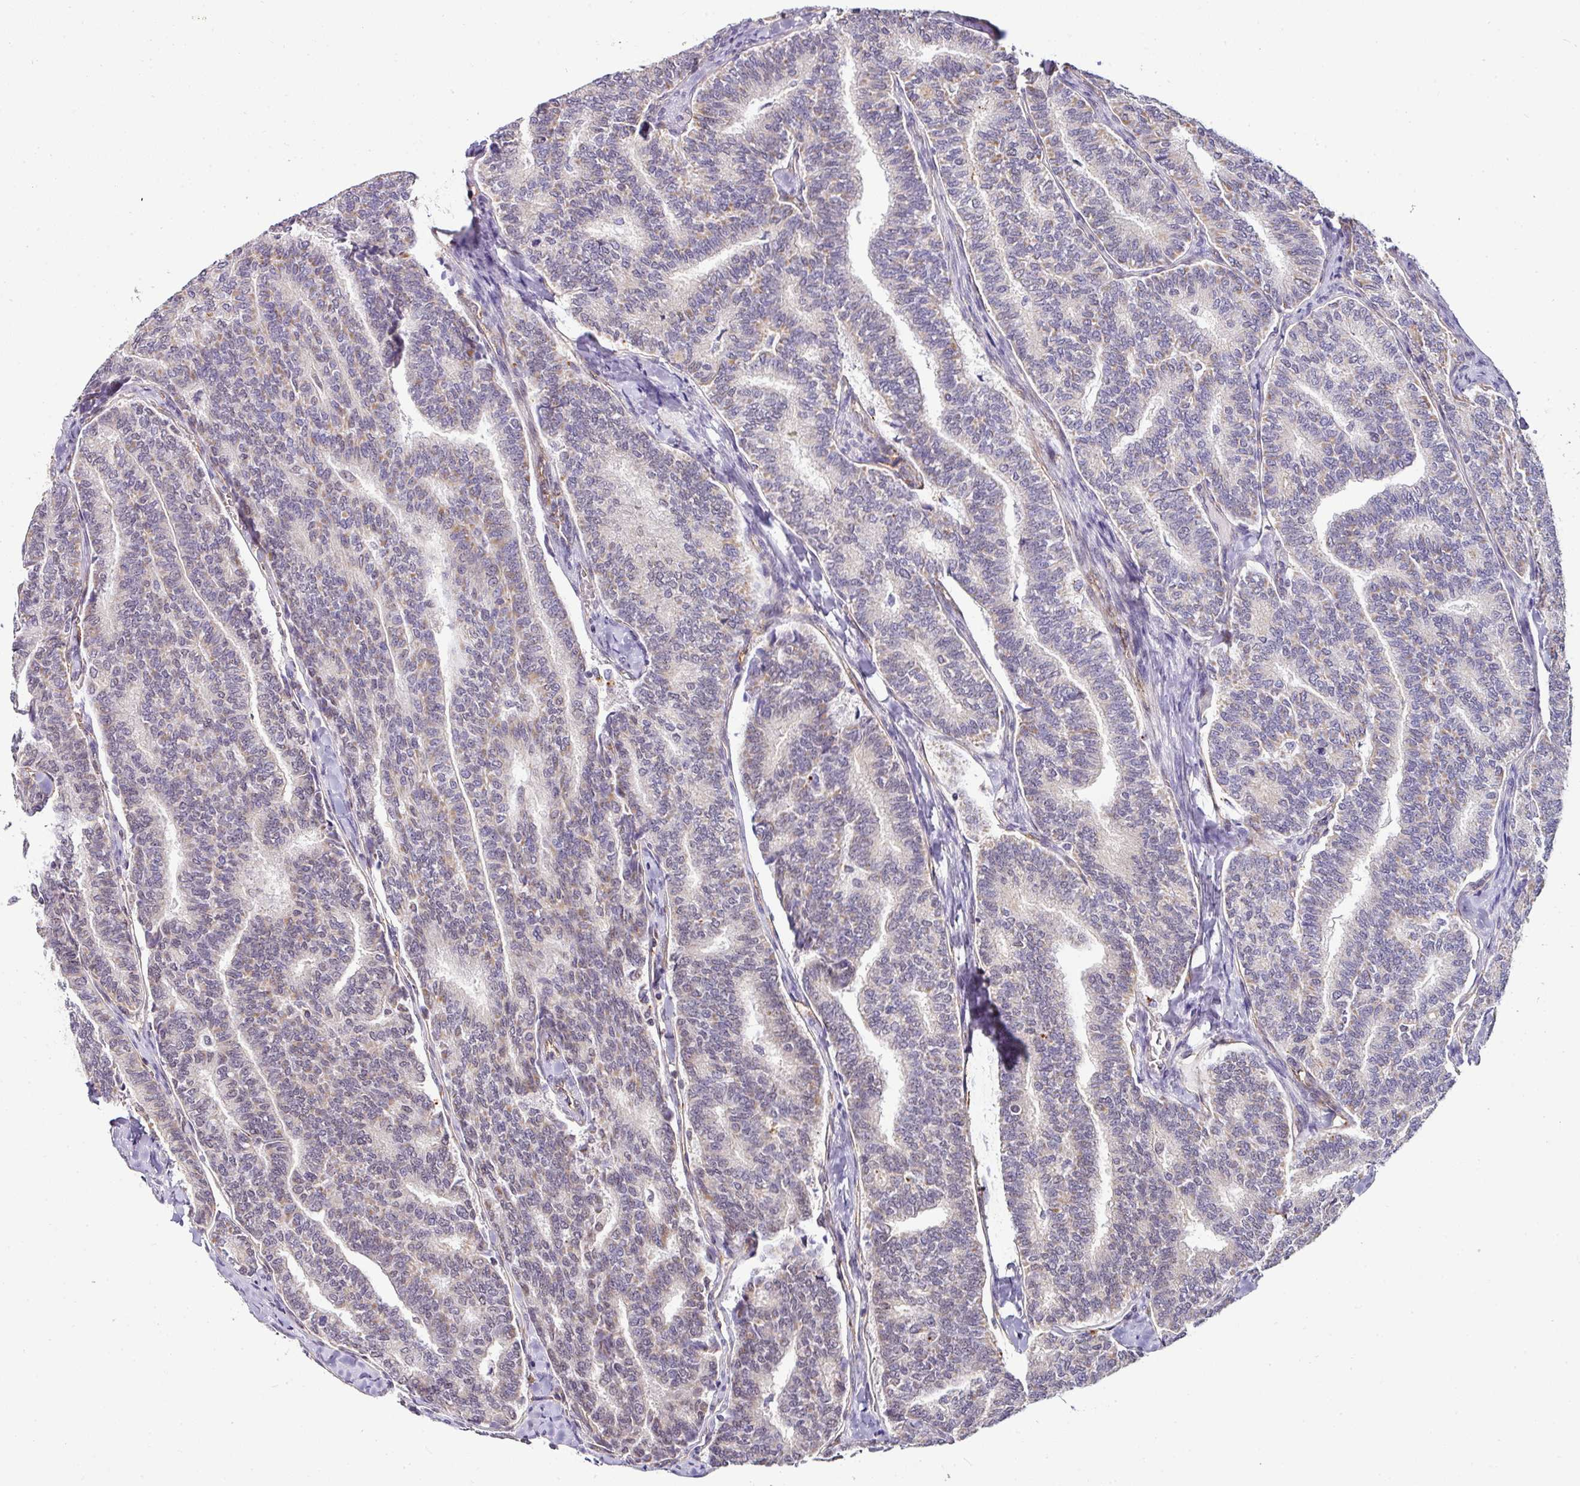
{"staining": {"intensity": "weak", "quantity": "25%-75%", "location": "cytoplasmic/membranous"}, "tissue": "thyroid cancer", "cell_type": "Tumor cells", "image_type": "cancer", "snomed": [{"axis": "morphology", "description": "Papillary adenocarcinoma, NOS"}, {"axis": "topography", "description": "Thyroid gland"}], "caption": "Thyroid papillary adenocarcinoma stained for a protein exhibits weak cytoplasmic/membranous positivity in tumor cells. (Stains: DAB in brown, nuclei in blue, Microscopy: brightfield microscopy at high magnification).", "gene": "NAPSA", "patient": {"sex": "female", "age": 35}}